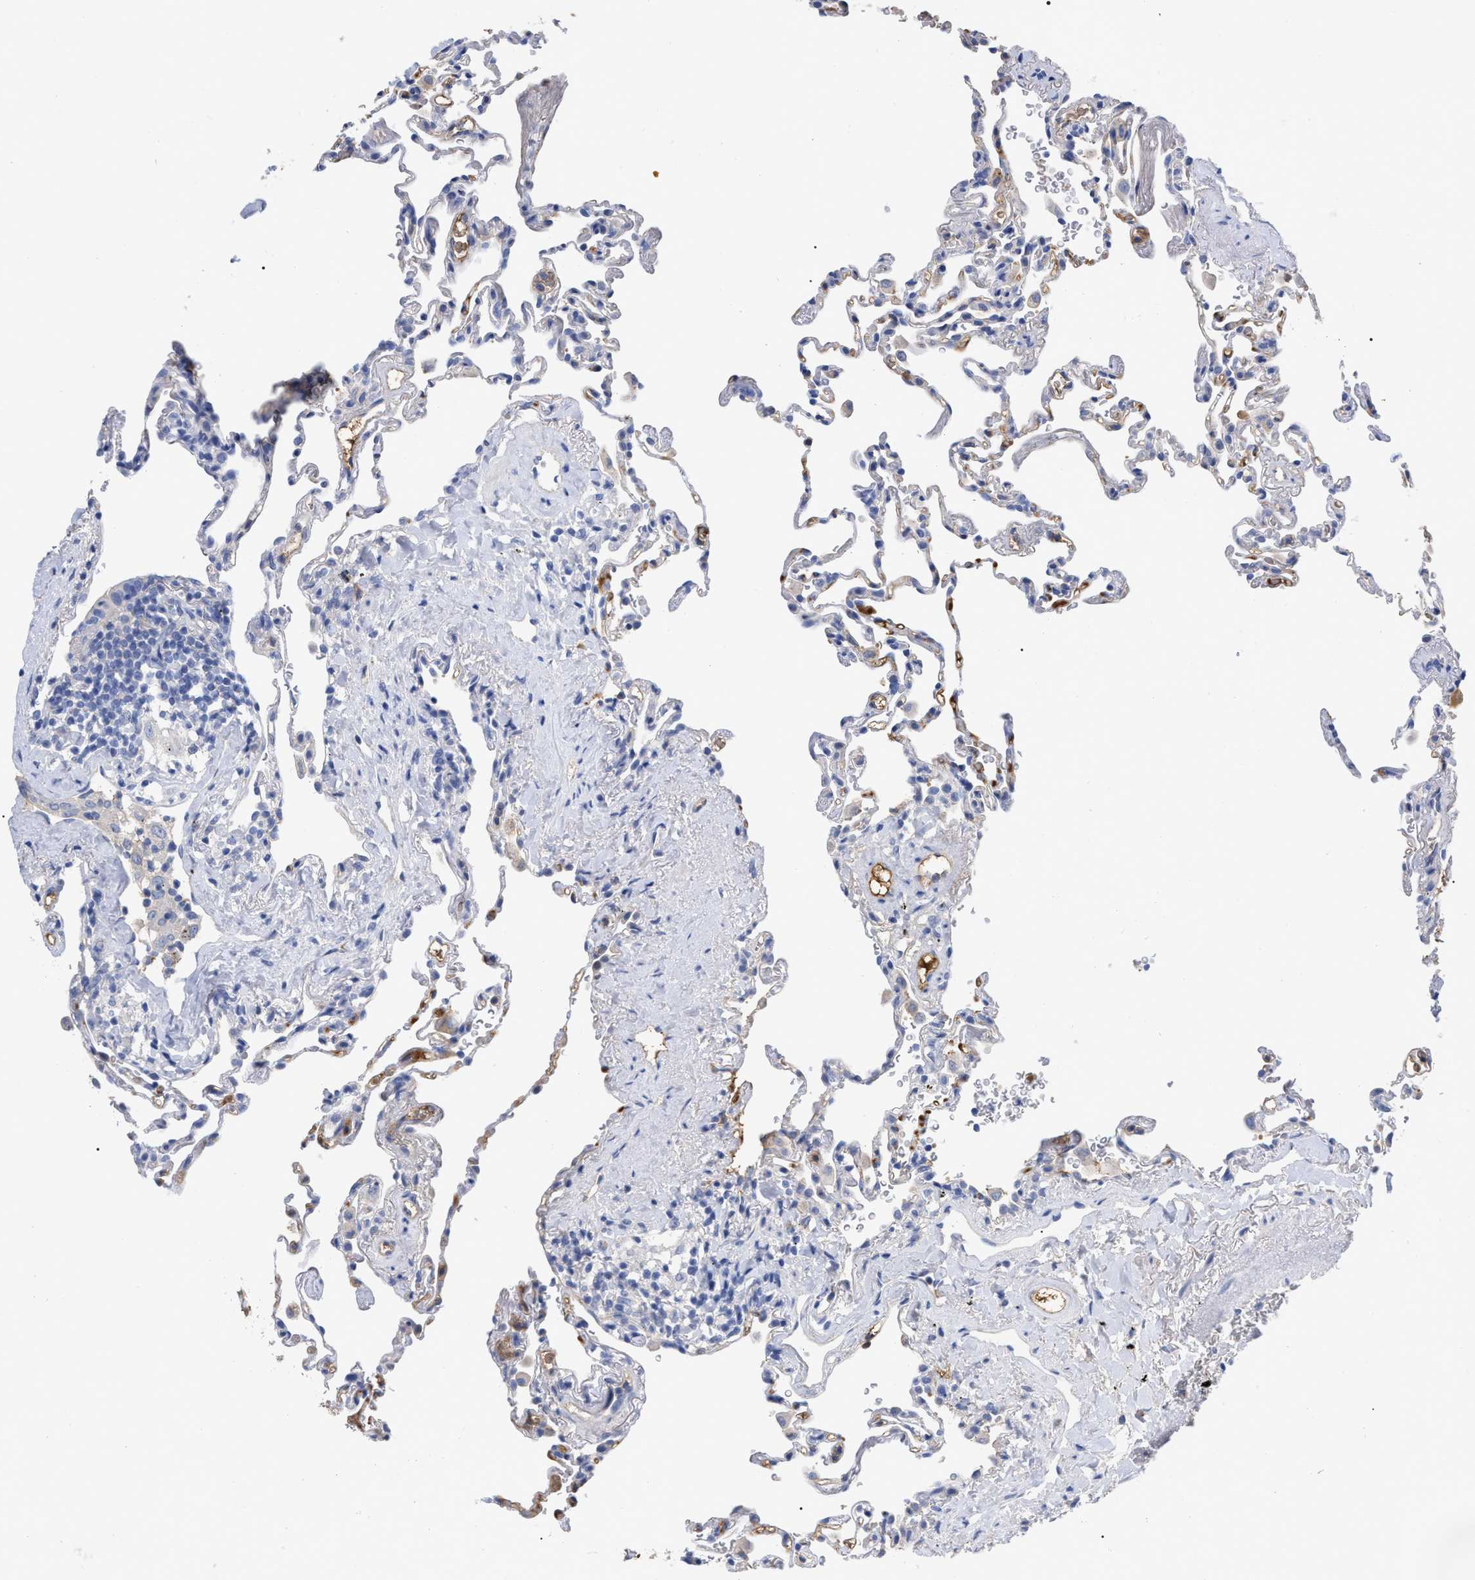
{"staining": {"intensity": "negative", "quantity": "none", "location": "none"}, "tissue": "lung", "cell_type": "Alveolar cells", "image_type": "normal", "snomed": [{"axis": "morphology", "description": "Normal tissue, NOS"}, {"axis": "topography", "description": "Lung"}], "caption": "Immunohistochemistry (IHC) image of unremarkable lung: human lung stained with DAB (3,3'-diaminobenzidine) exhibits no significant protein staining in alveolar cells.", "gene": "IGHV5", "patient": {"sex": "male", "age": 59}}